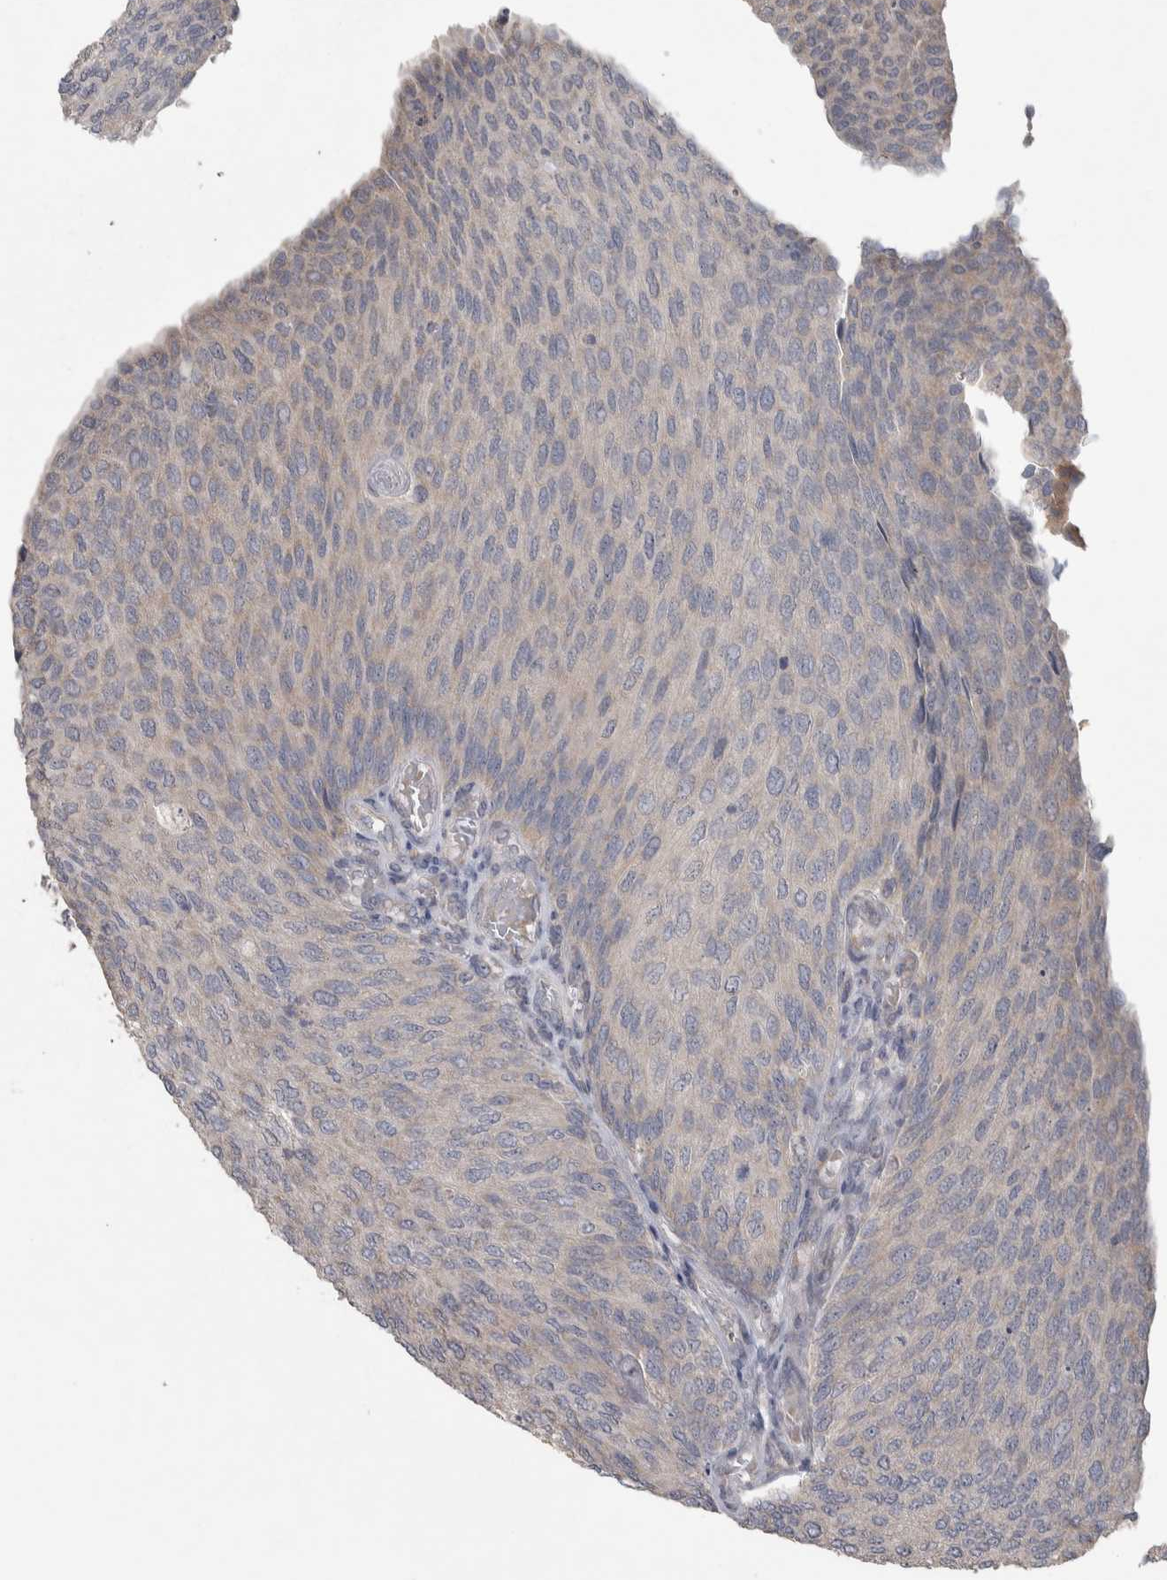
{"staining": {"intensity": "weak", "quantity": "<25%", "location": "cytoplasmic/membranous"}, "tissue": "urothelial cancer", "cell_type": "Tumor cells", "image_type": "cancer", "snomed": [{"axis": "morphology", "description": "Urothelial carcinoma, Low grade"}, {"axis": "topography", "description": "Urinary bladder"}], "caption": "IHC micrograph of neoplastic tissue: human urothelial cancer stained with DAB (3,3'-diaminobenzidine) demonstrates no significant protein positivity in tumor cells.", "gene": "SRP68", "patient": {"sex": "female", "age": 79}}